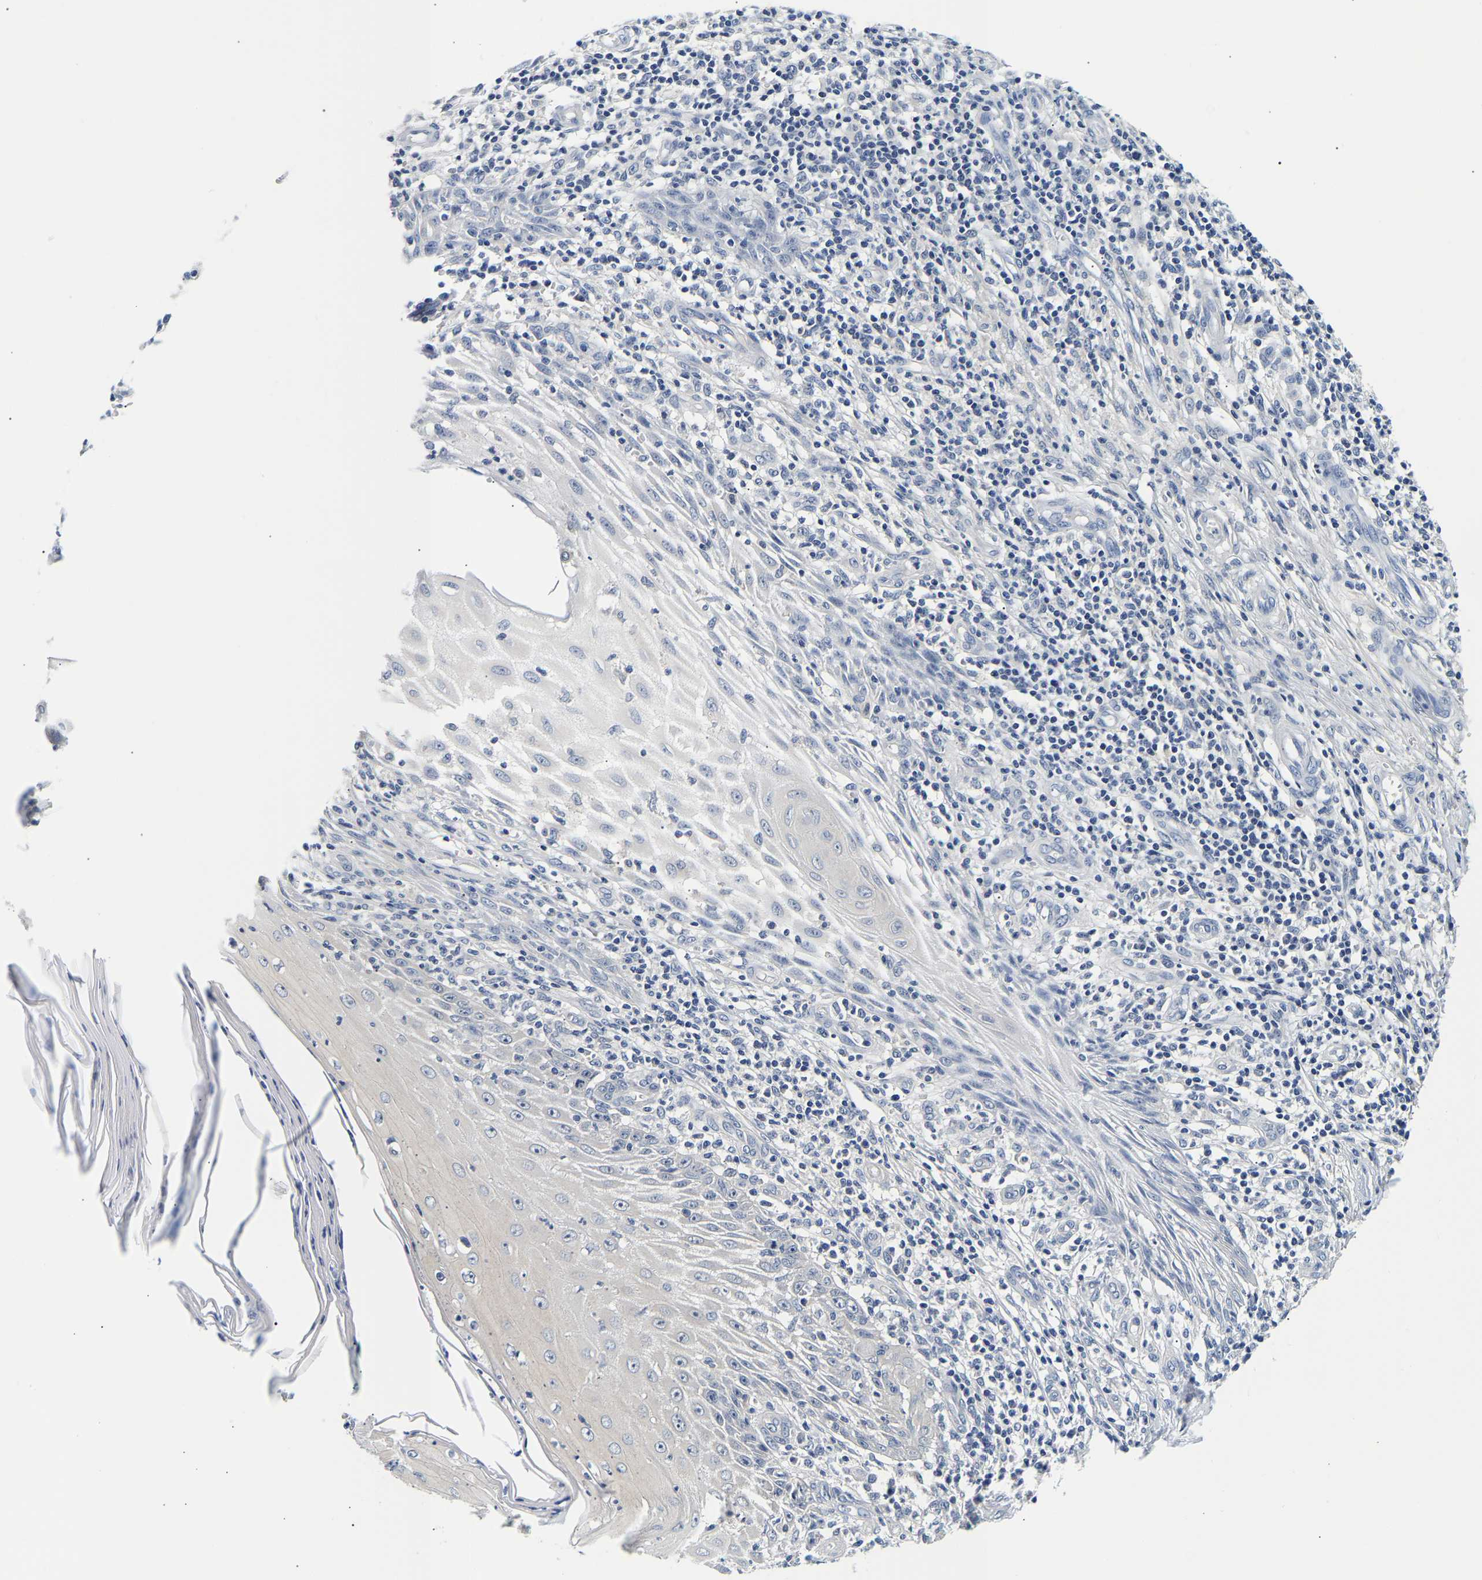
{"staining": {"intensity": "negative", "quantity": "none", "location": "none"}, "tissue": "skin cancer", "cell_type": "Tumor cells", "image_type": "cancer", "snomed": [{"axis": "morphology", "description": "Squamous cell carcinoma, NOS"}, {"axis": "topography", "description": "Skin"}], "caption": "Photomicrograph shows no protein expression in tumor cells of squamous cell carcinoma (skin) tissue.", "gene": "UCHL3", "patient": {"sex": "female", "age": 73}}